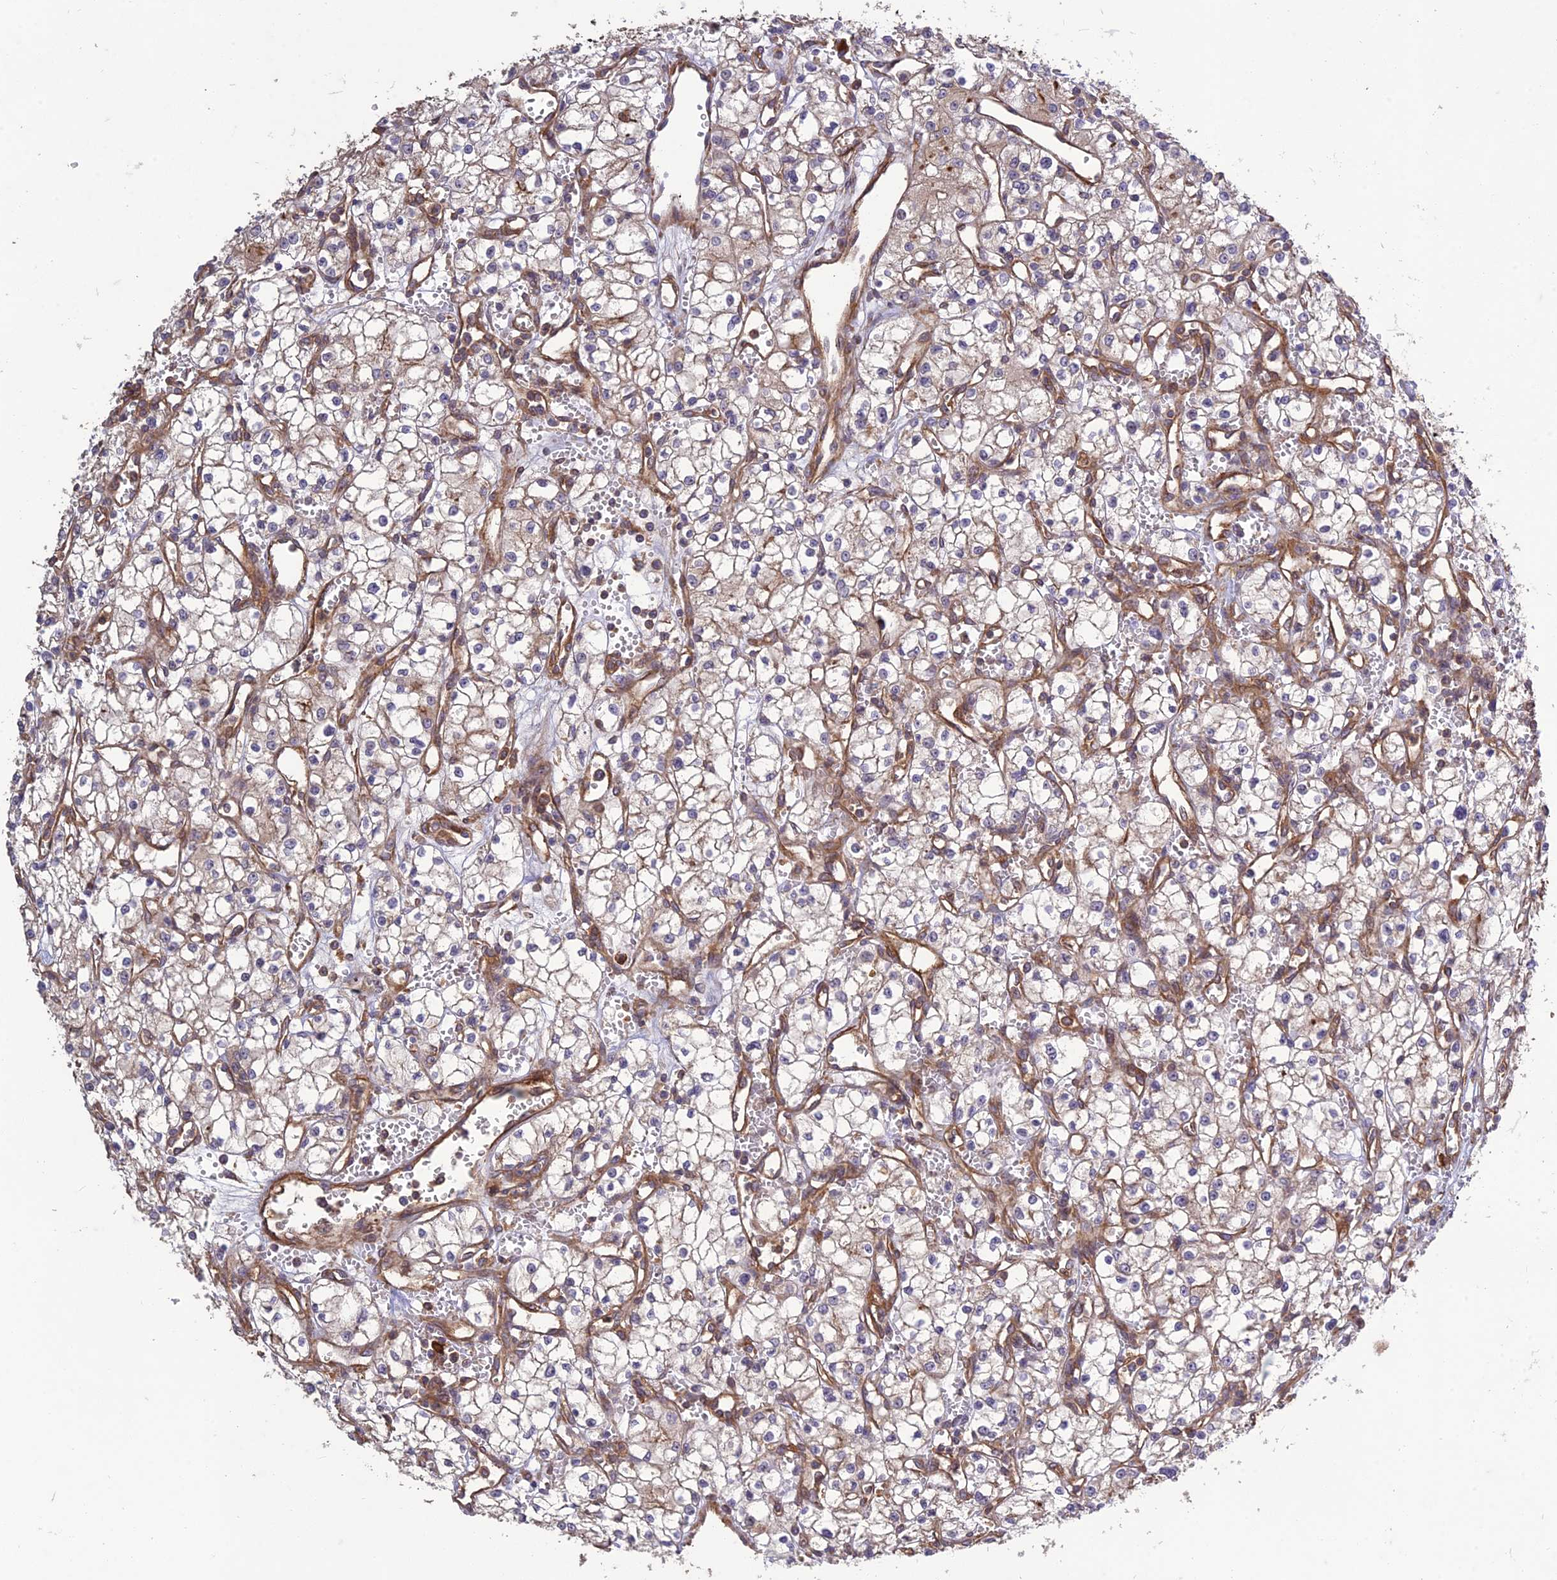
{"staining": {"intensity": "weak", "quantity": "25%-75%", "location": "cytoplasmic/membranous"}, "tissue": "renal cancer", "cell_type": "Tumor cells", "image_type": "cancer", "snomed": [{"axis": "morphology", "description": "Adenocarcinoma, NOS"}, {"axis": "topography", "description": "Kidney"}], "caption": "Renal cancer stained for a protein displays weak cytoplasmic/membranous positivity in tumor cells.", "gene": "TMEM131L", "patient": {"sex": "male", "age": 59}}